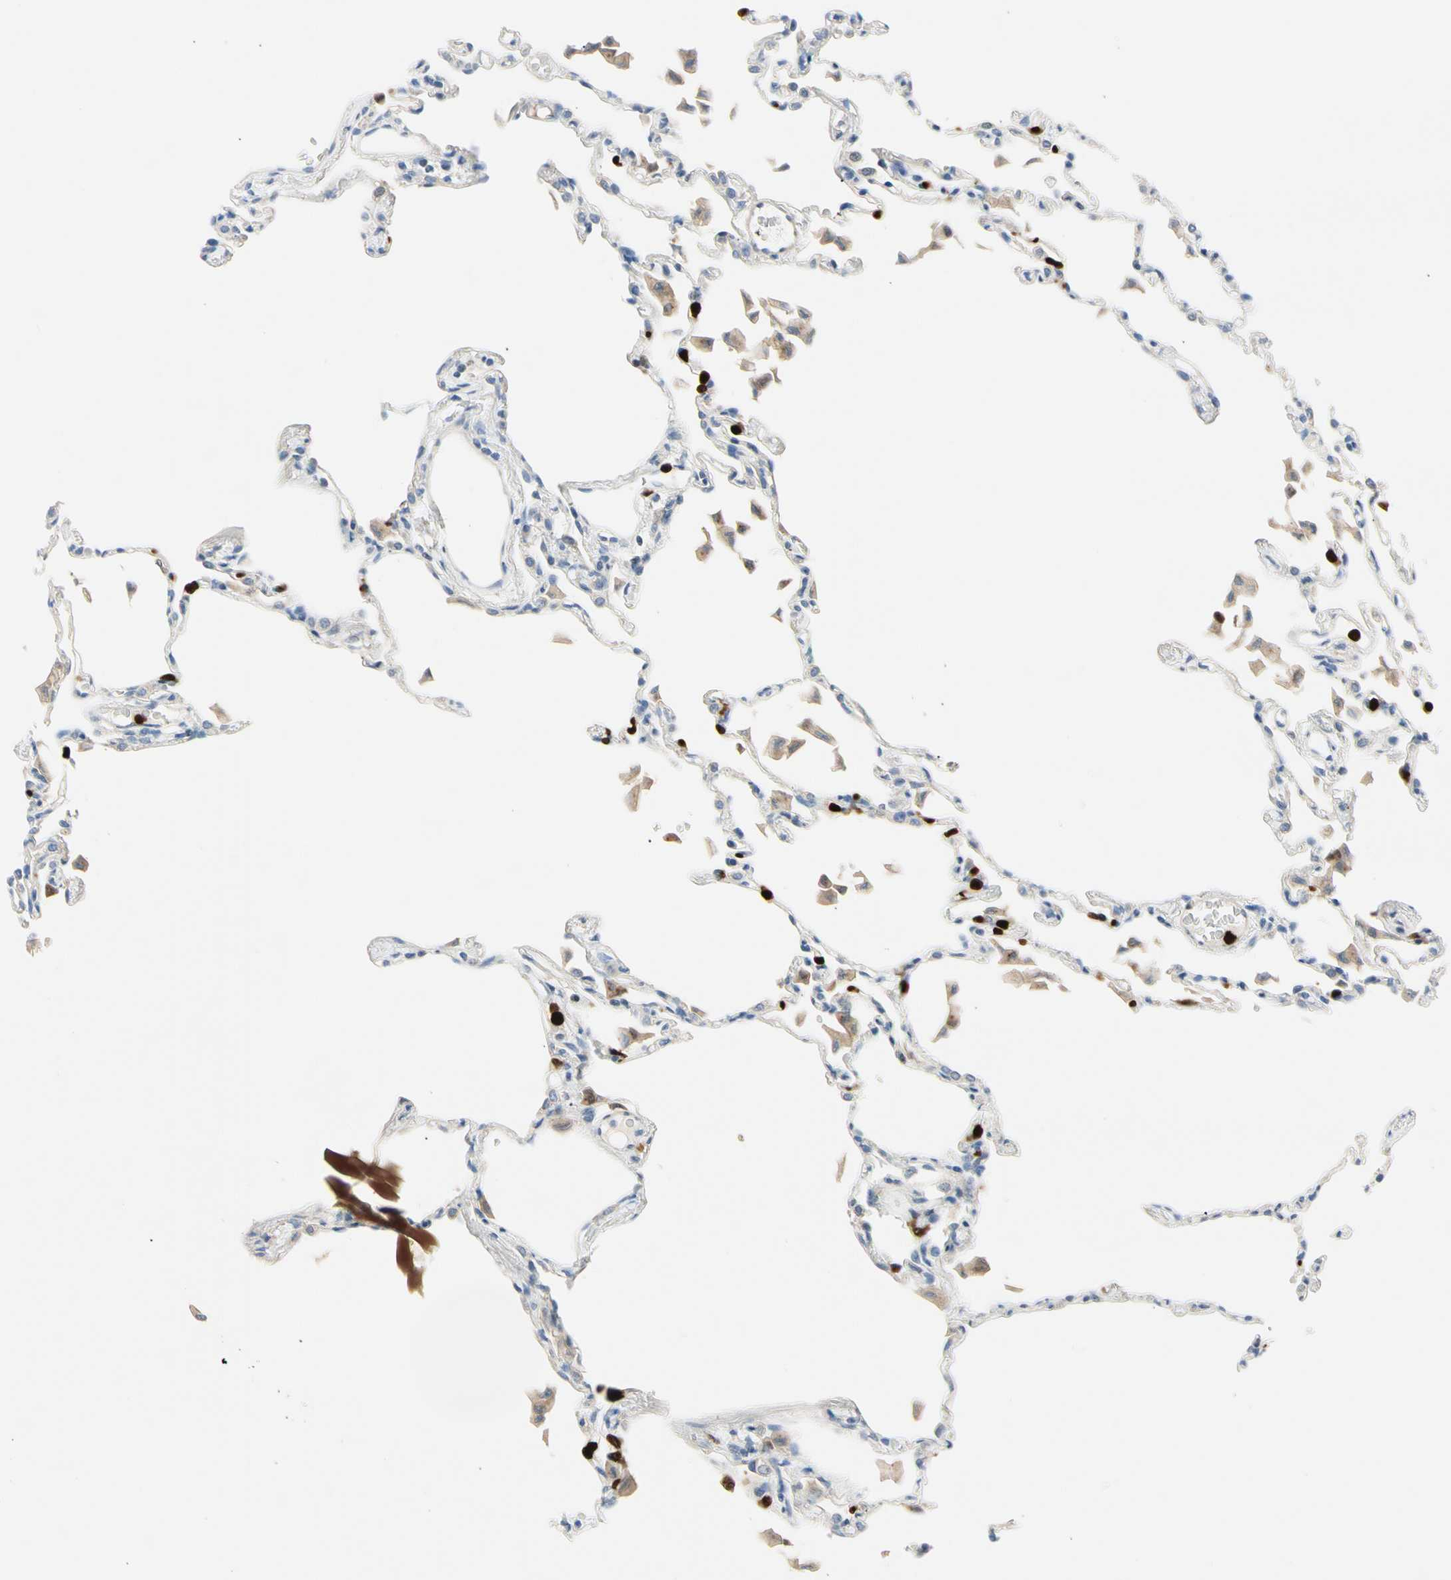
{"staining": {"intensity": "negative", "quantity": "none", "location": "none"}, "tissue": "lung", "cell_type": "Alveolar cells", "image_type": "normal", "snomed": [{"axis": "morphology", "description": "Normal tissue, NOS"}, {"axis": "topography", "description": "Lung"}], "caption": "This is an IHC micrograph of unremarkable human lung. There is no staining in alveolar cells.", "gene": "TRAF5", "patient": {"sex": "female", "age": 49}}